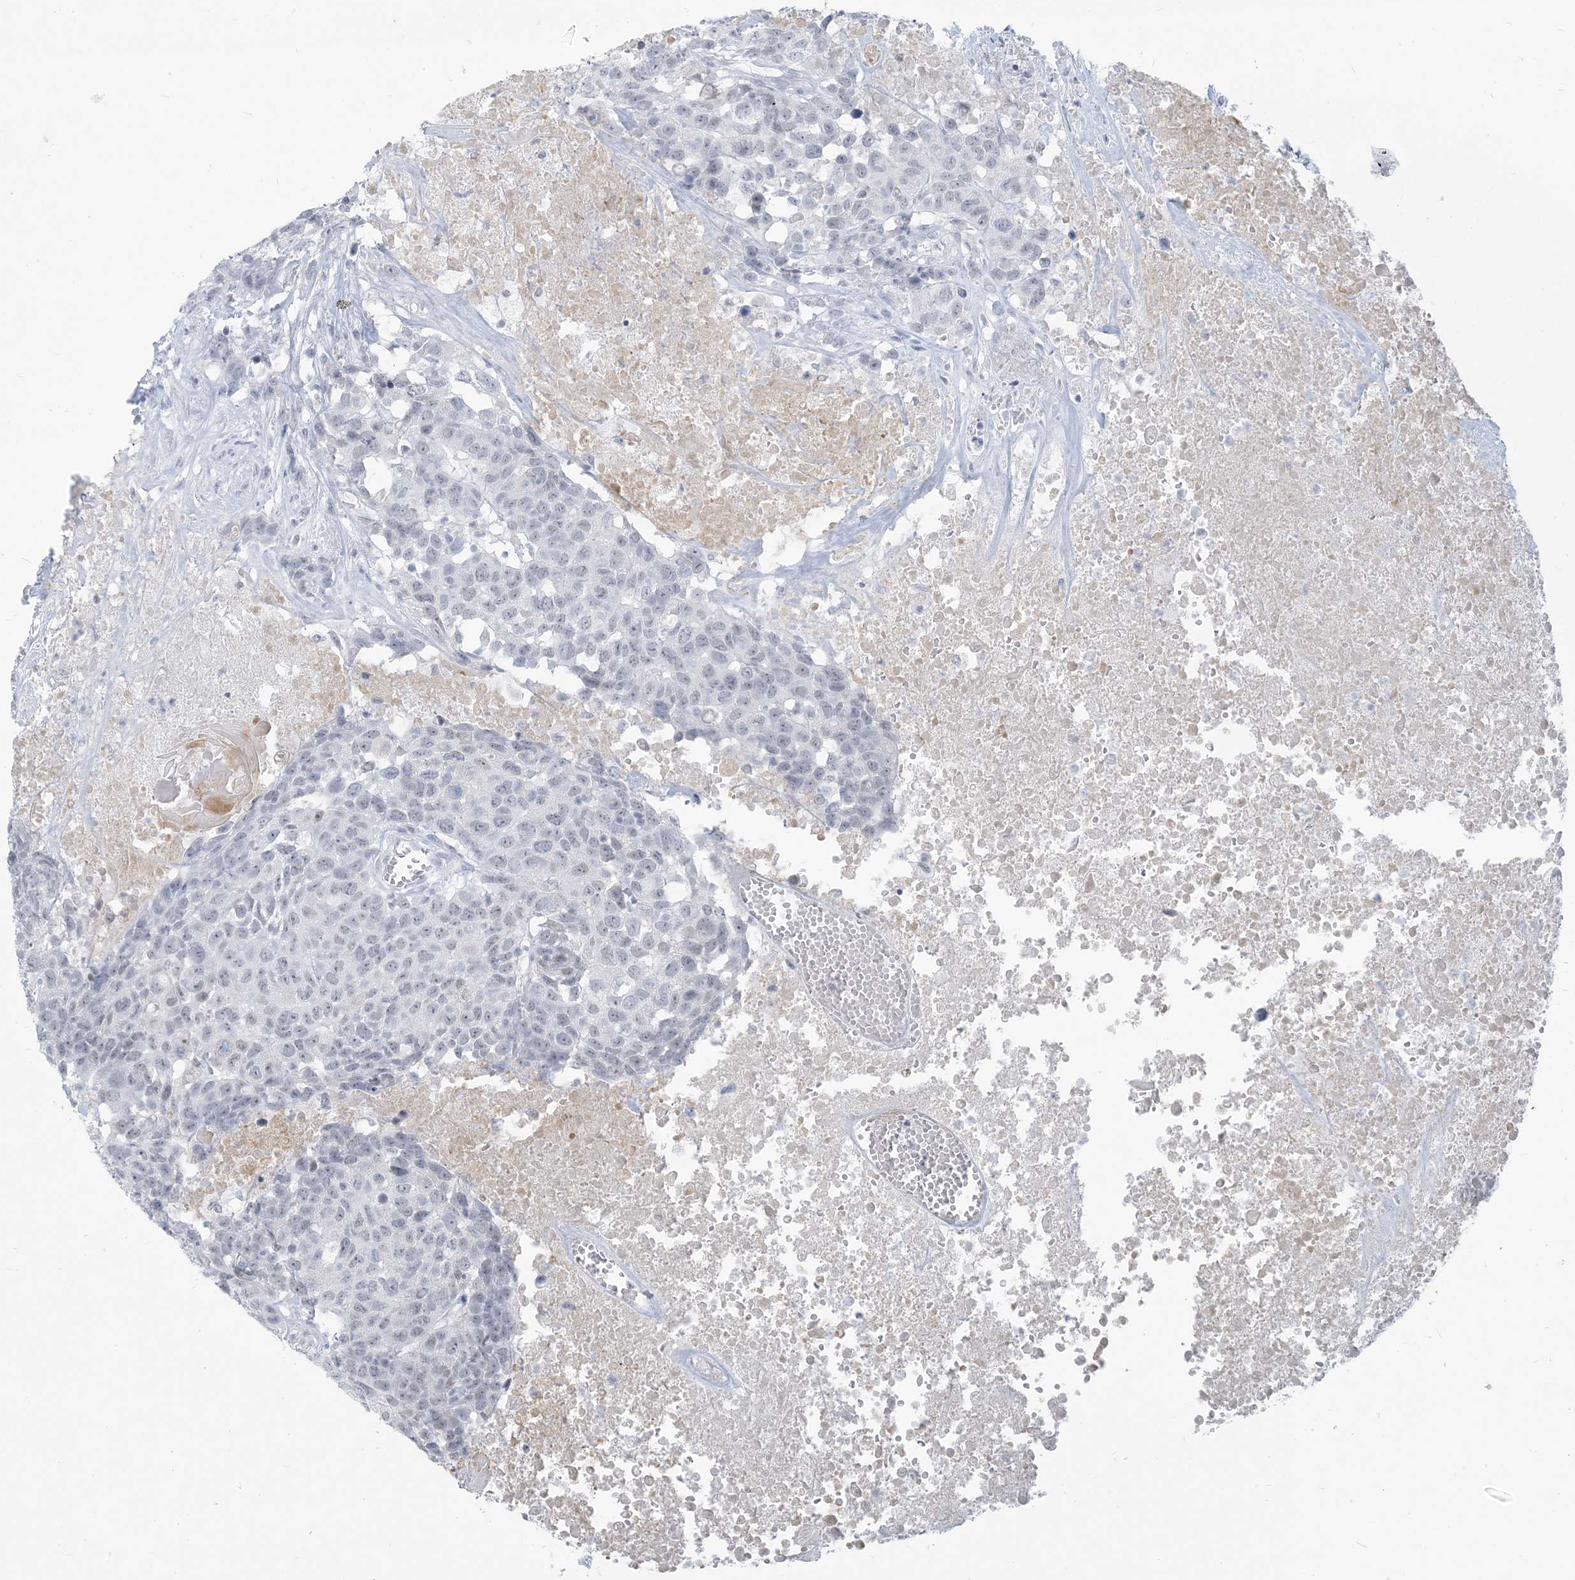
{"staining": {"intensity": "negative", "quantity": "none", "location": "none"}, "tissue": "head and neck cancer", "cell_type": "Tumor cells", "image_type": "cancer", "snomed": [{"axis": "morphology", "description": "Squamous cell carcinoma, NOS"}, {"axis": "topography", "description": "Head-Neck"}], "caption": "IHC of head and neck cancer (squamous cell carcinoma) shows no staining in tumor cells.", "gene": "SCML1", "patient": {"sex": "male", "age": 66}}